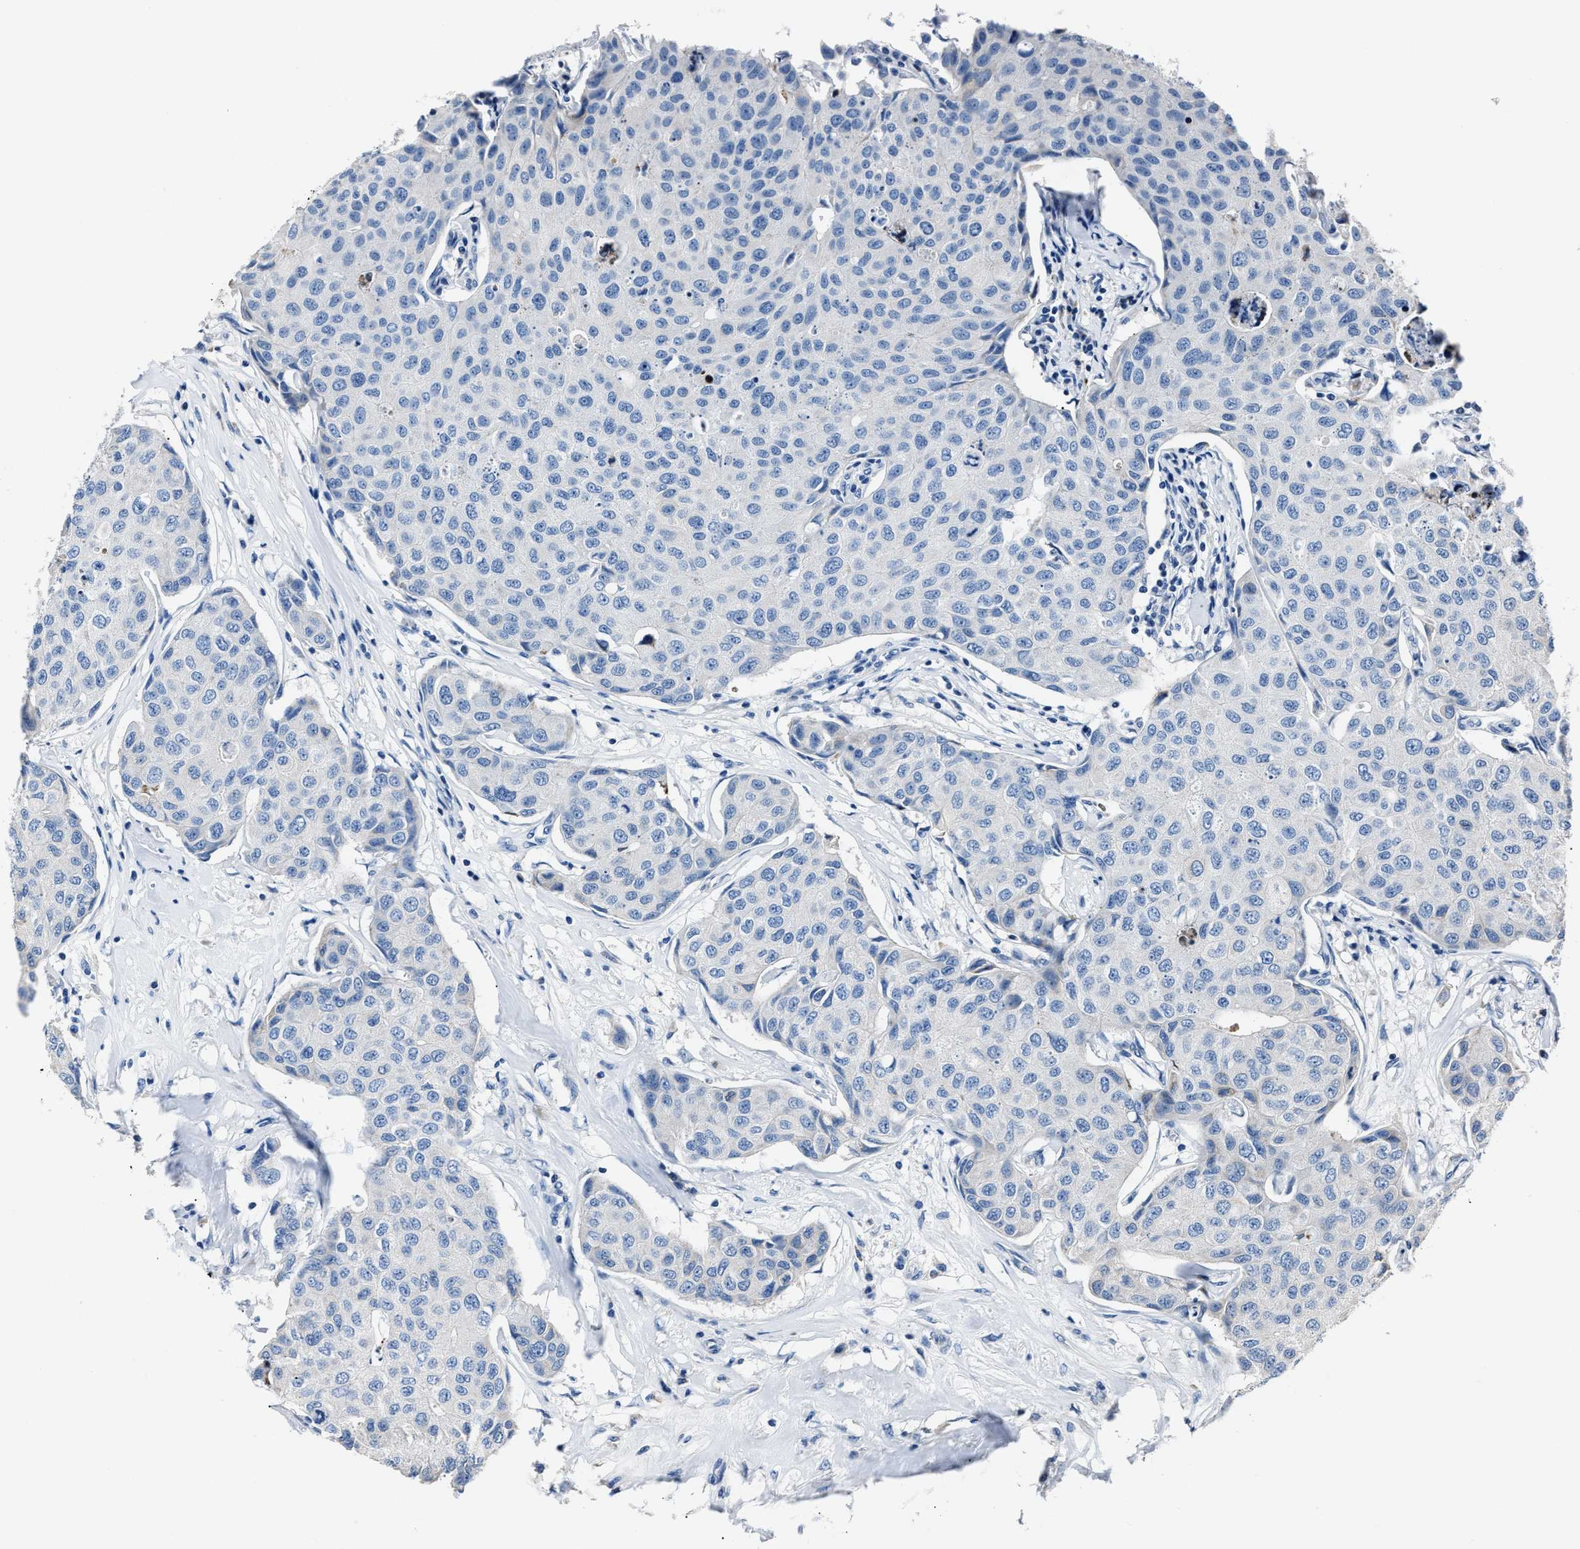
{"staining": {"intensity": "negative", "quantity": "none", "location": "none"}, "tissue": "breast cancer", "cell_type": "Tumor cells", "image_type": "cancer", "snomed": [{"axis": "morphology", "description": "Duct carcinoma"}, {"axis": "topography", "description": "Breast"}], "caption": "This is a micrograph of IHC staining of breast intraductal carcinoma, which shows no staining in tumor cells. The staining was performed using DAB to visualize the protein expression in brown, while the nuclei were stained in blue with hematoxylin (Magnification: 20x).", "gene": "DNAJC24", "patient": {"sex": "female", "age": 80}}